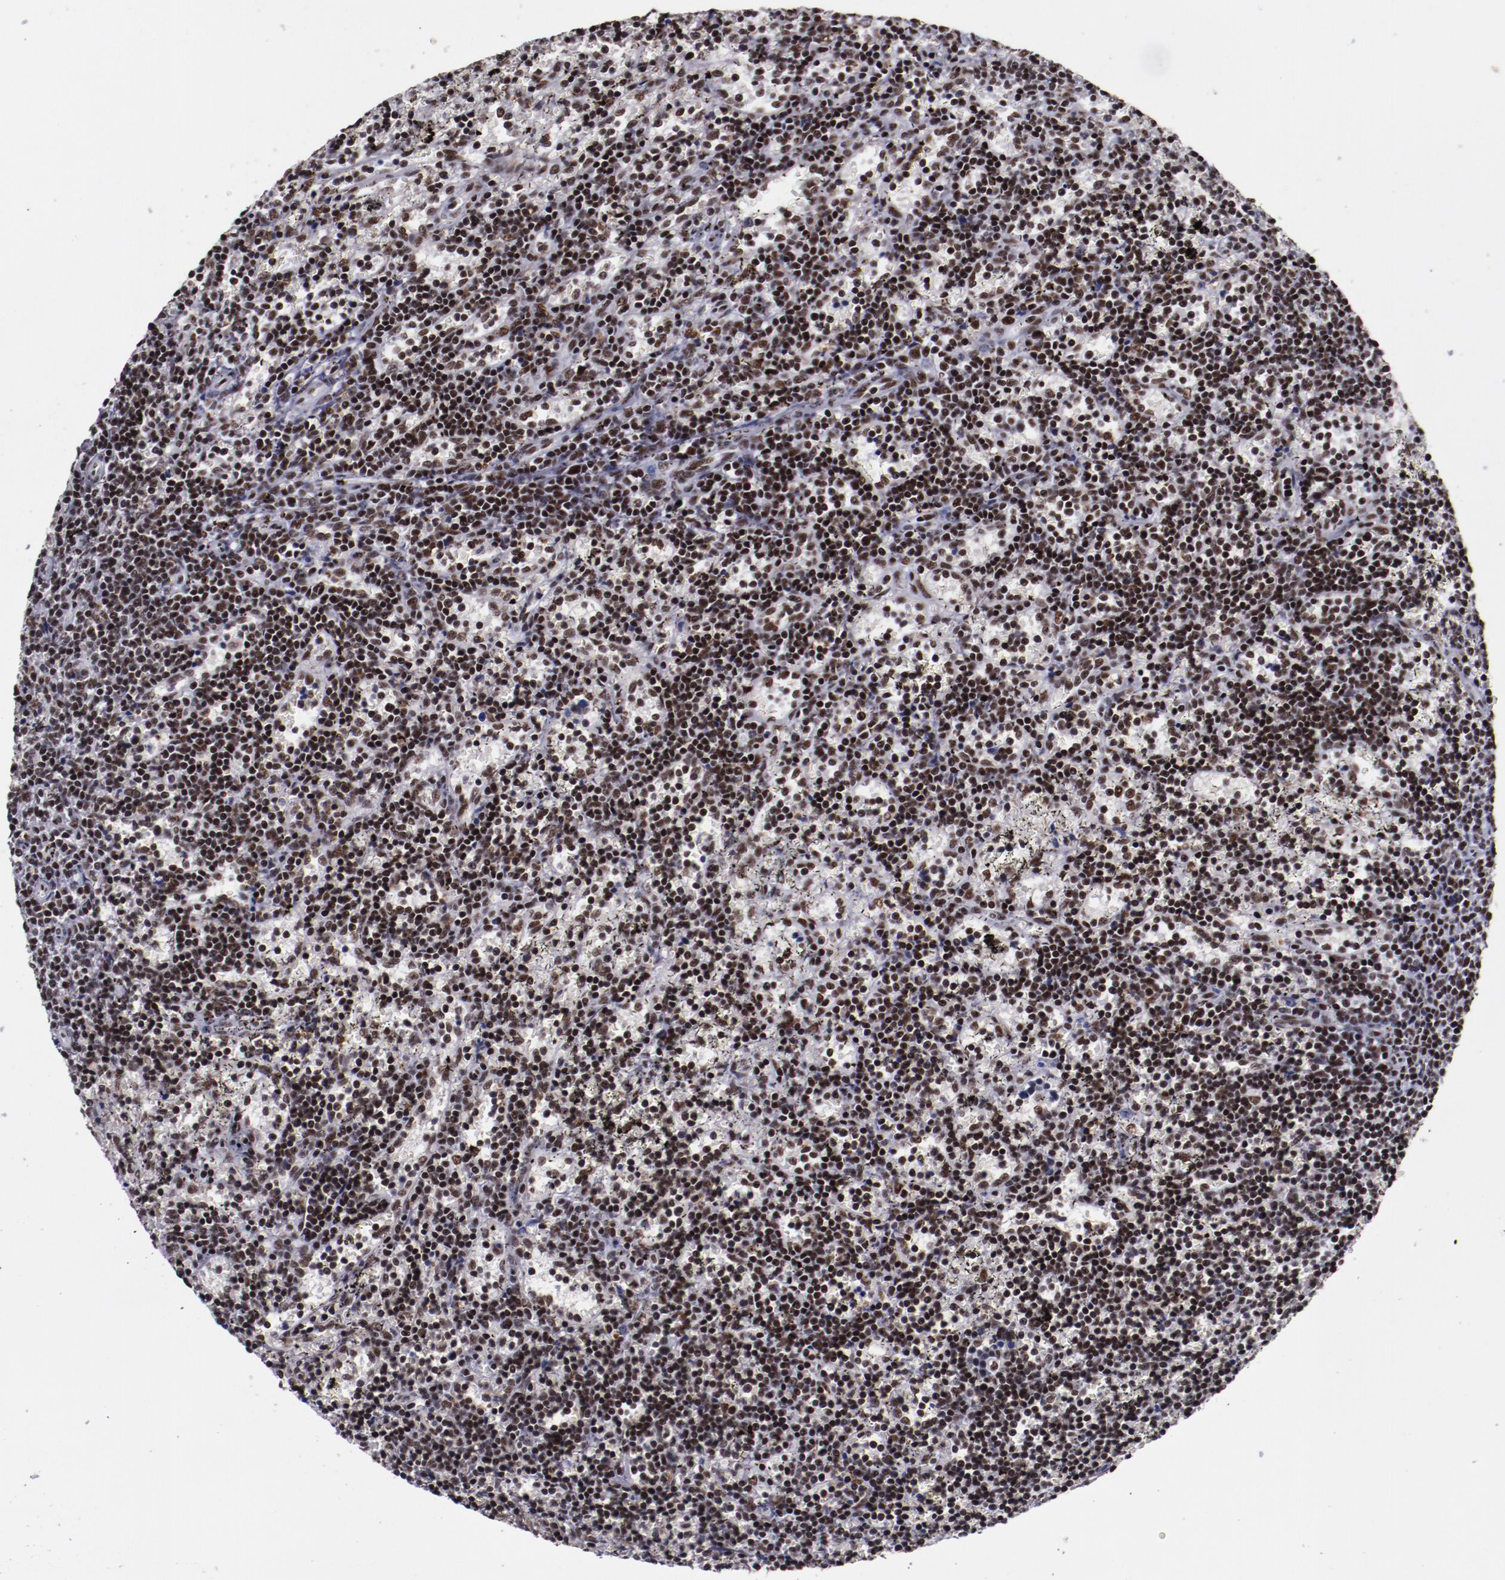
{"staining": {"intensity": "strong", "quantity": ">75%", "location": "nuclear"}, "tissue": "lymphoma", "cell_type": "Tumor cells", "image_type": "cancer", "snomed": [{"axis": "morphology", "description": "Malignant lymphoma, non-Hodgkin's type, Low grade"}, {"axis": "topography", "description": "Spleen"}], "caption": "Protein staining by immunohistochemistry shows strong nuclear staining in approximately >75% of tumor cells in malignant lymphoma, non-Hodgkin's type (low-grade).", "gene": "PPP4R3A", "patient": {"sex": "male", "age": 60}}